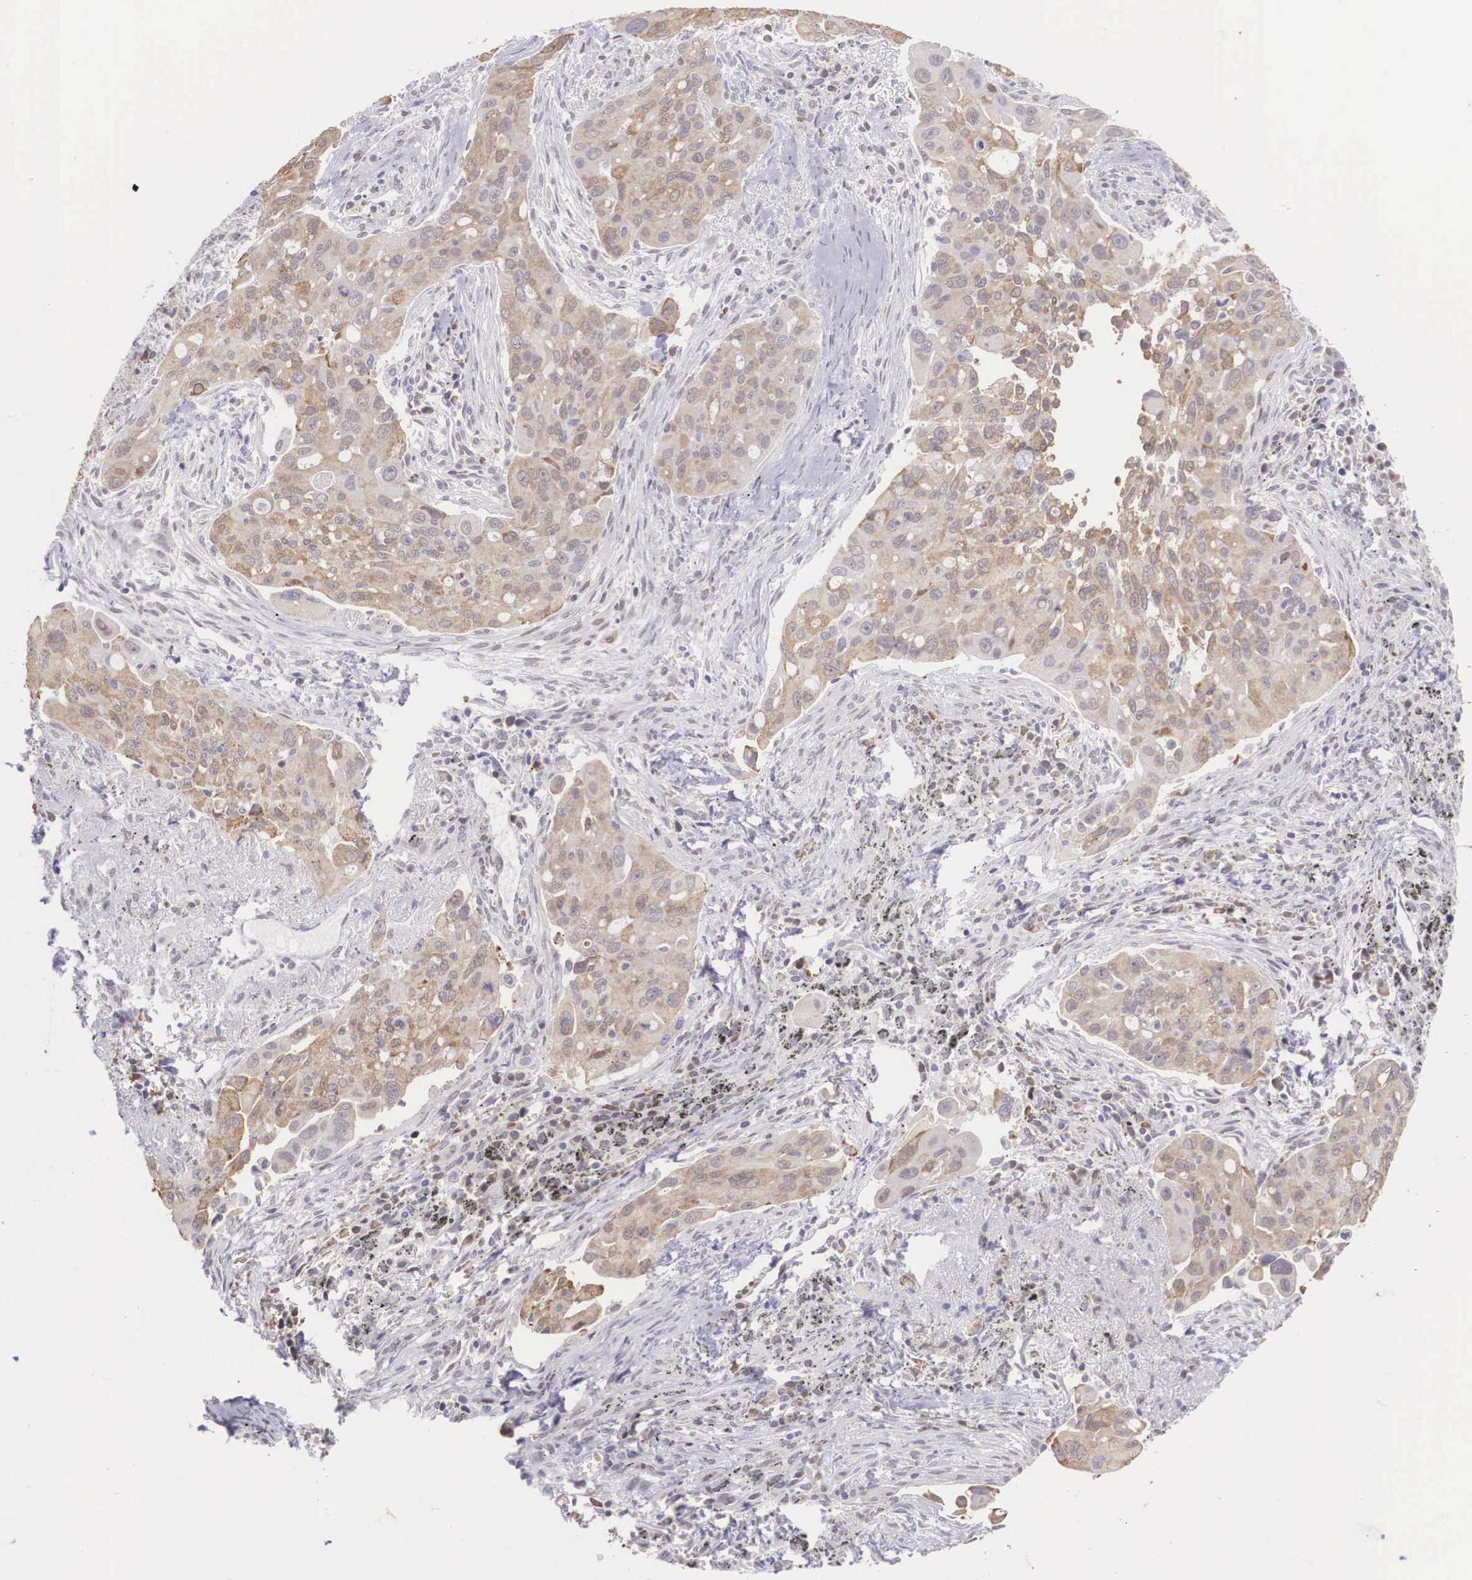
{"staining": {"intensity": "weak", "quantity": "25%-75%", "location": "cytoplasmic/membranous"}, "tissue": "lung cancer", "cell_type": "Tumor cells", "image_type": "cancer", "snomed": [{"axis": "morphology", "description": "Adenocarcinoma, NOS"}, {"axis": "topography", "description": "Lung"}], "caption": "High-magnification brightfield microscopy of lung cancer (adenocarcinoma) stained with DAB (3,3'-diaminobenzidine) (brown) and counterstained with hematoxylin (blue). tumor cells exhibit weak cytoplasmic/membranous expression is appreciated in approximately25%-75% of cells.", "gene": "SLC25A21", "patient": {"sex": "male", "age": 68}}